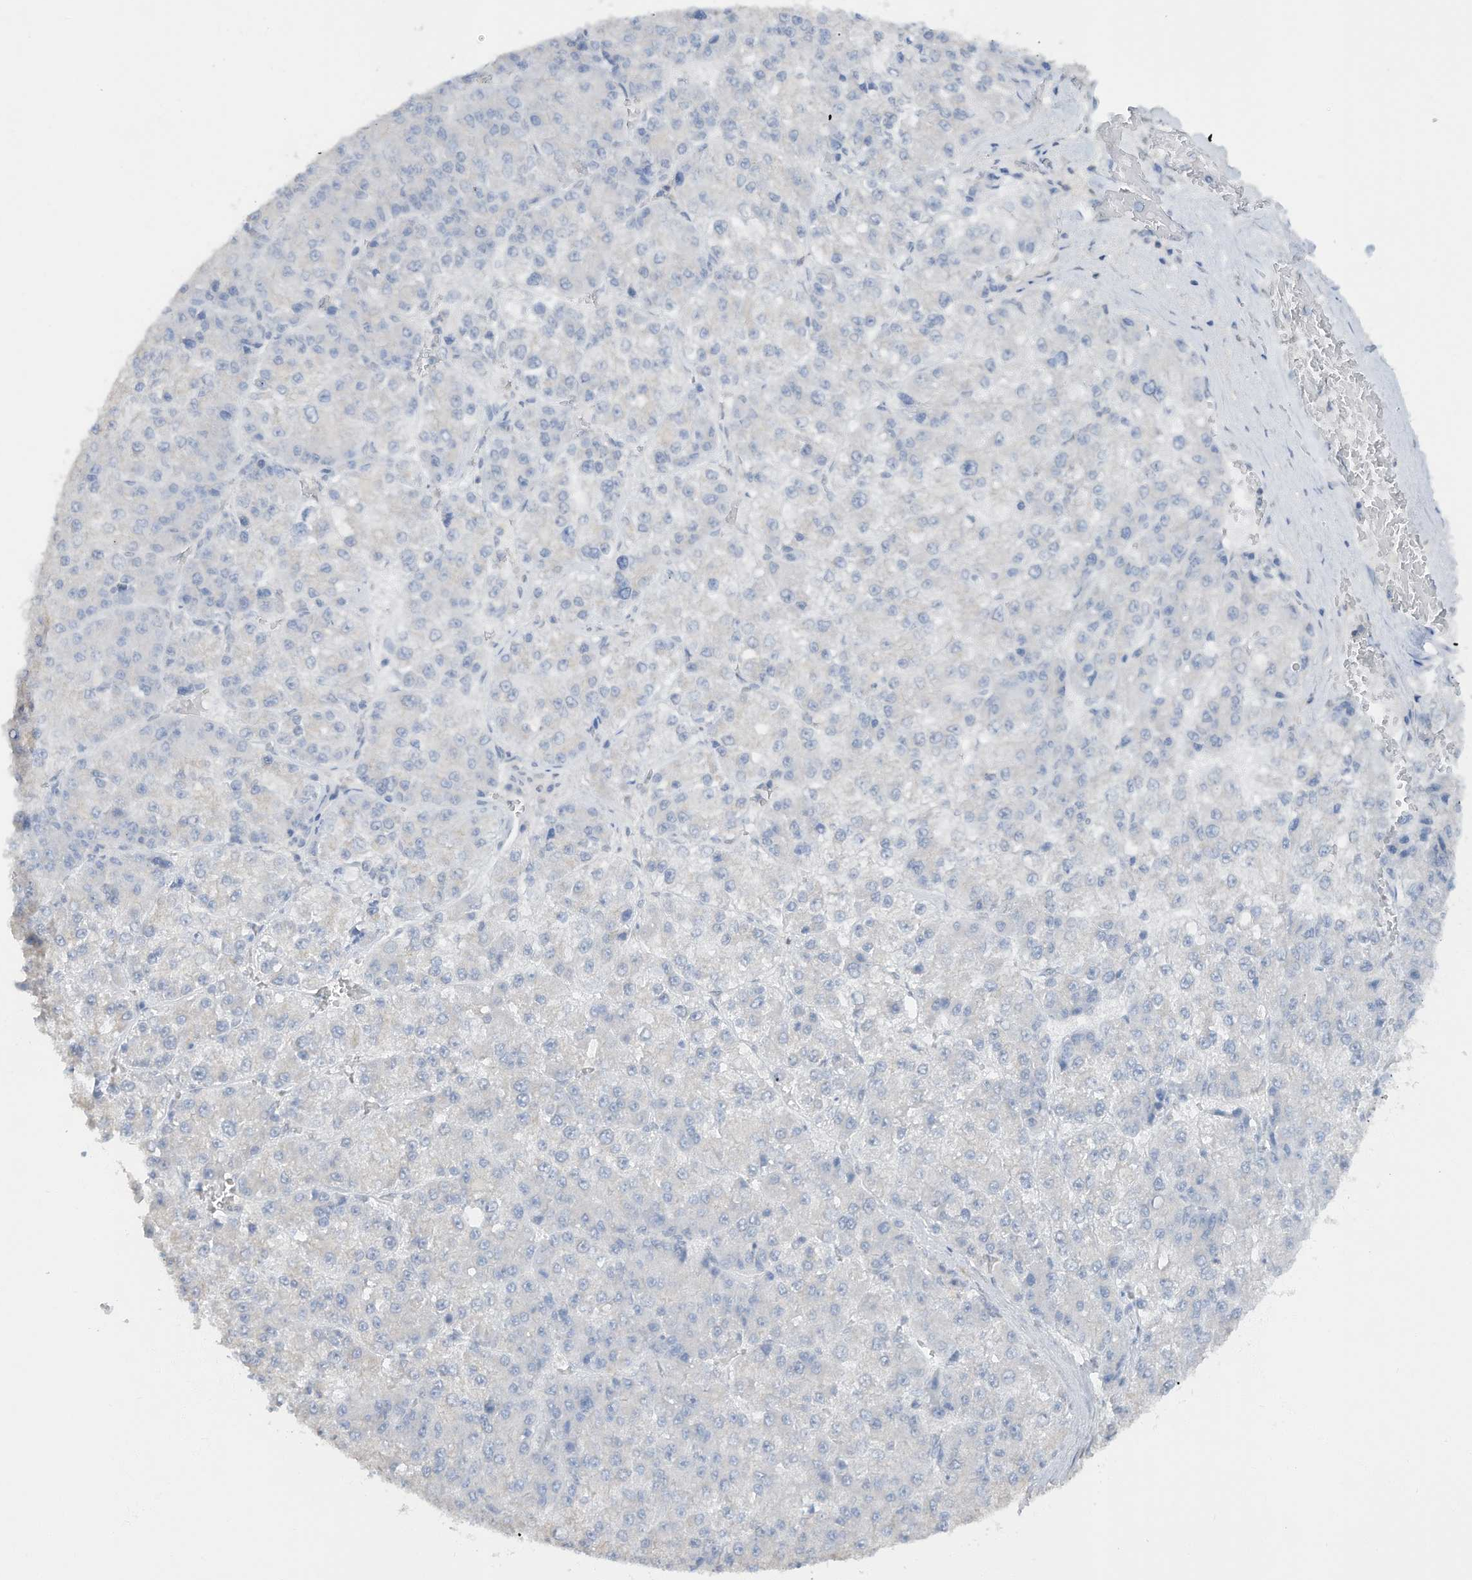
{"staining": {"intensity": "negative", "quantity": "none", "location": "none"}, "tissue": "liver cancer", "cell_type": "Tumor cells", "image_type": "cancer", "snomed": [{"axis": "morphology", "description": "Carcinoma, Hepatocellular, NOS"}, {"axis": "topography", "description": "Liver"}], "caption": "IHC of human hepatocellular carcinoma (liver) demonstrates no positivity in tumor cells. The staining was performed using DAB (3,3'-diaminobenzidine) to visualize the protein expression in brown, while the nuclei were stained in blue with hematoxylin (Magnification: 20x).", "gene": "HAS3", "patient": {"sex": "female", "age": 73}}